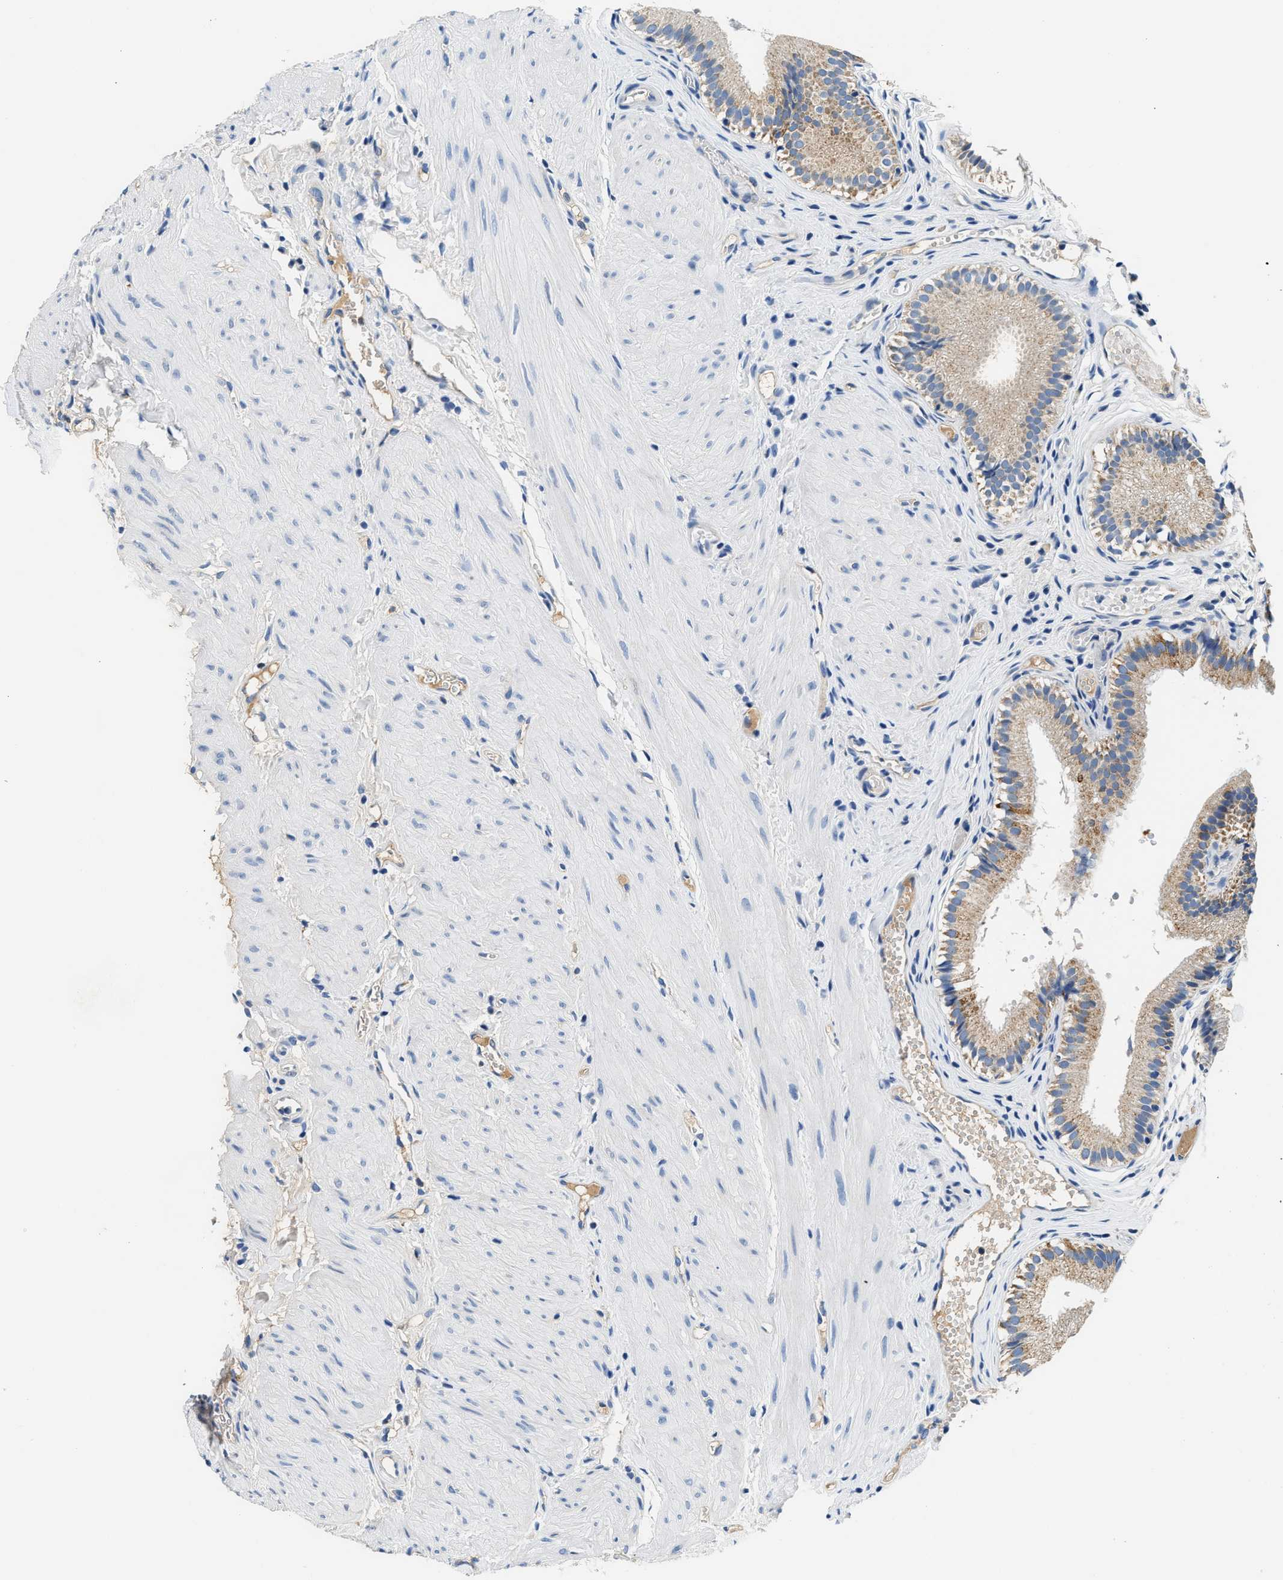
{"staining": {"intensity": "moderate", "quantity": ">75%", "location": "cytoplasmic/membranous"}, "tissue": "gallbladder", "cell_type": "Glandular cells", "image_type": "normal", "snomed": [{"axis": "morphology", "description": "Normal tissue, NOS"}, {"axis": "topography", "description": "Gallbladder"}], "caption": "Glandular cells exhibit moderate cytoplasmic/membranous positivity in about >75% of cells in unremarkable gallbladder.", "gene": "PCK2", "patient": {"sex": "female", "age": 26}}